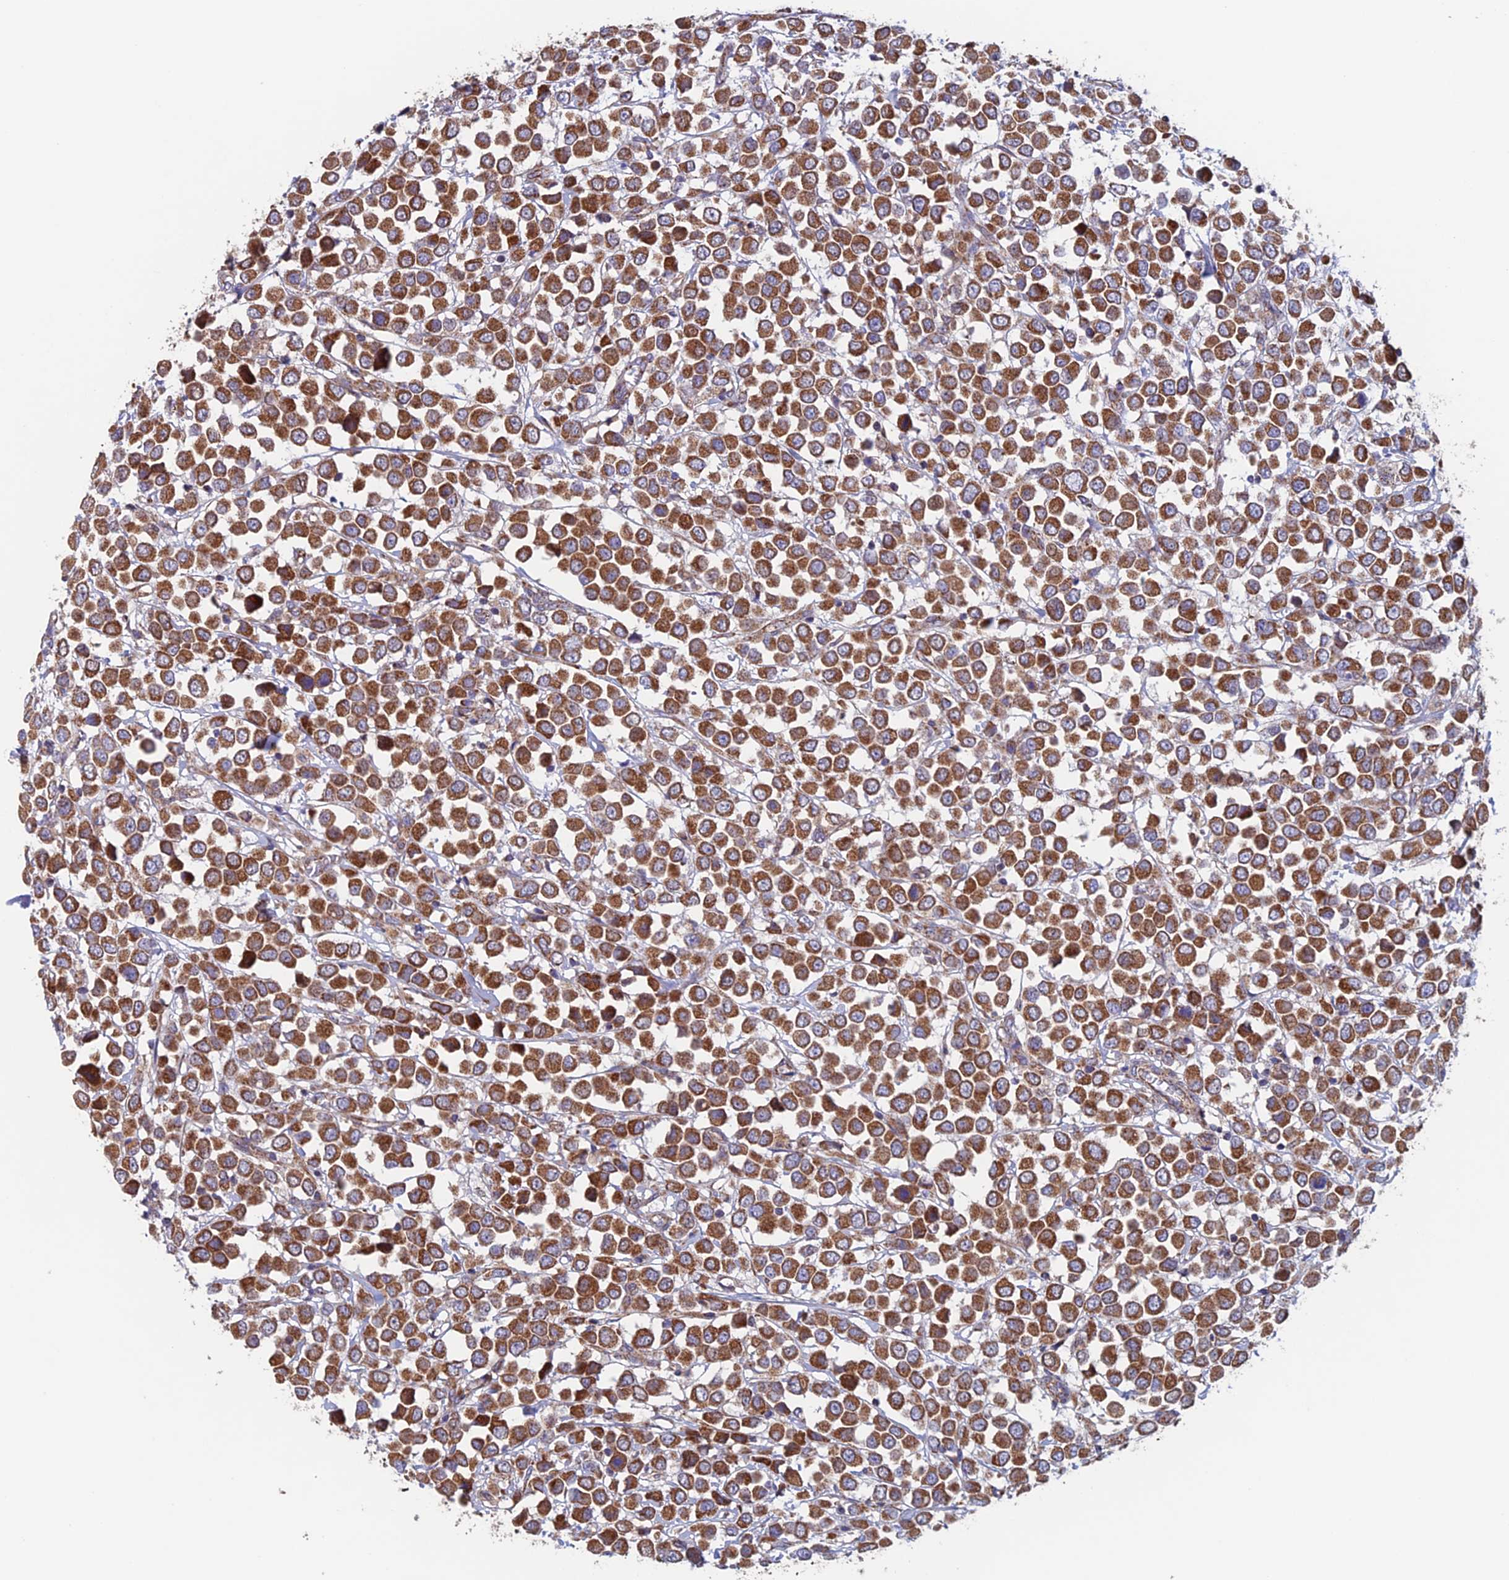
{"staining": {"intensity": "strong", "quantity": ">75%", "location": "cytoplasmic/membranous"}, "tissue": "breast cancer", "cell_type": "Tumor cells", "image_type": "cancer", "snomed": [{"axis": "morphology", "description": "Duct carcinoma"}, {"axis": "topography", "description": "Breast"}], "caption": "This is a micrograph of immunohistochemistry staining of breast cancer (infiltrating ductal carcinoma), which shows strong staining in the cytoplasmic/membranous of tumor cells.", "gene": "MRPL1", "patient": {"sex": "female", "age": 61}}